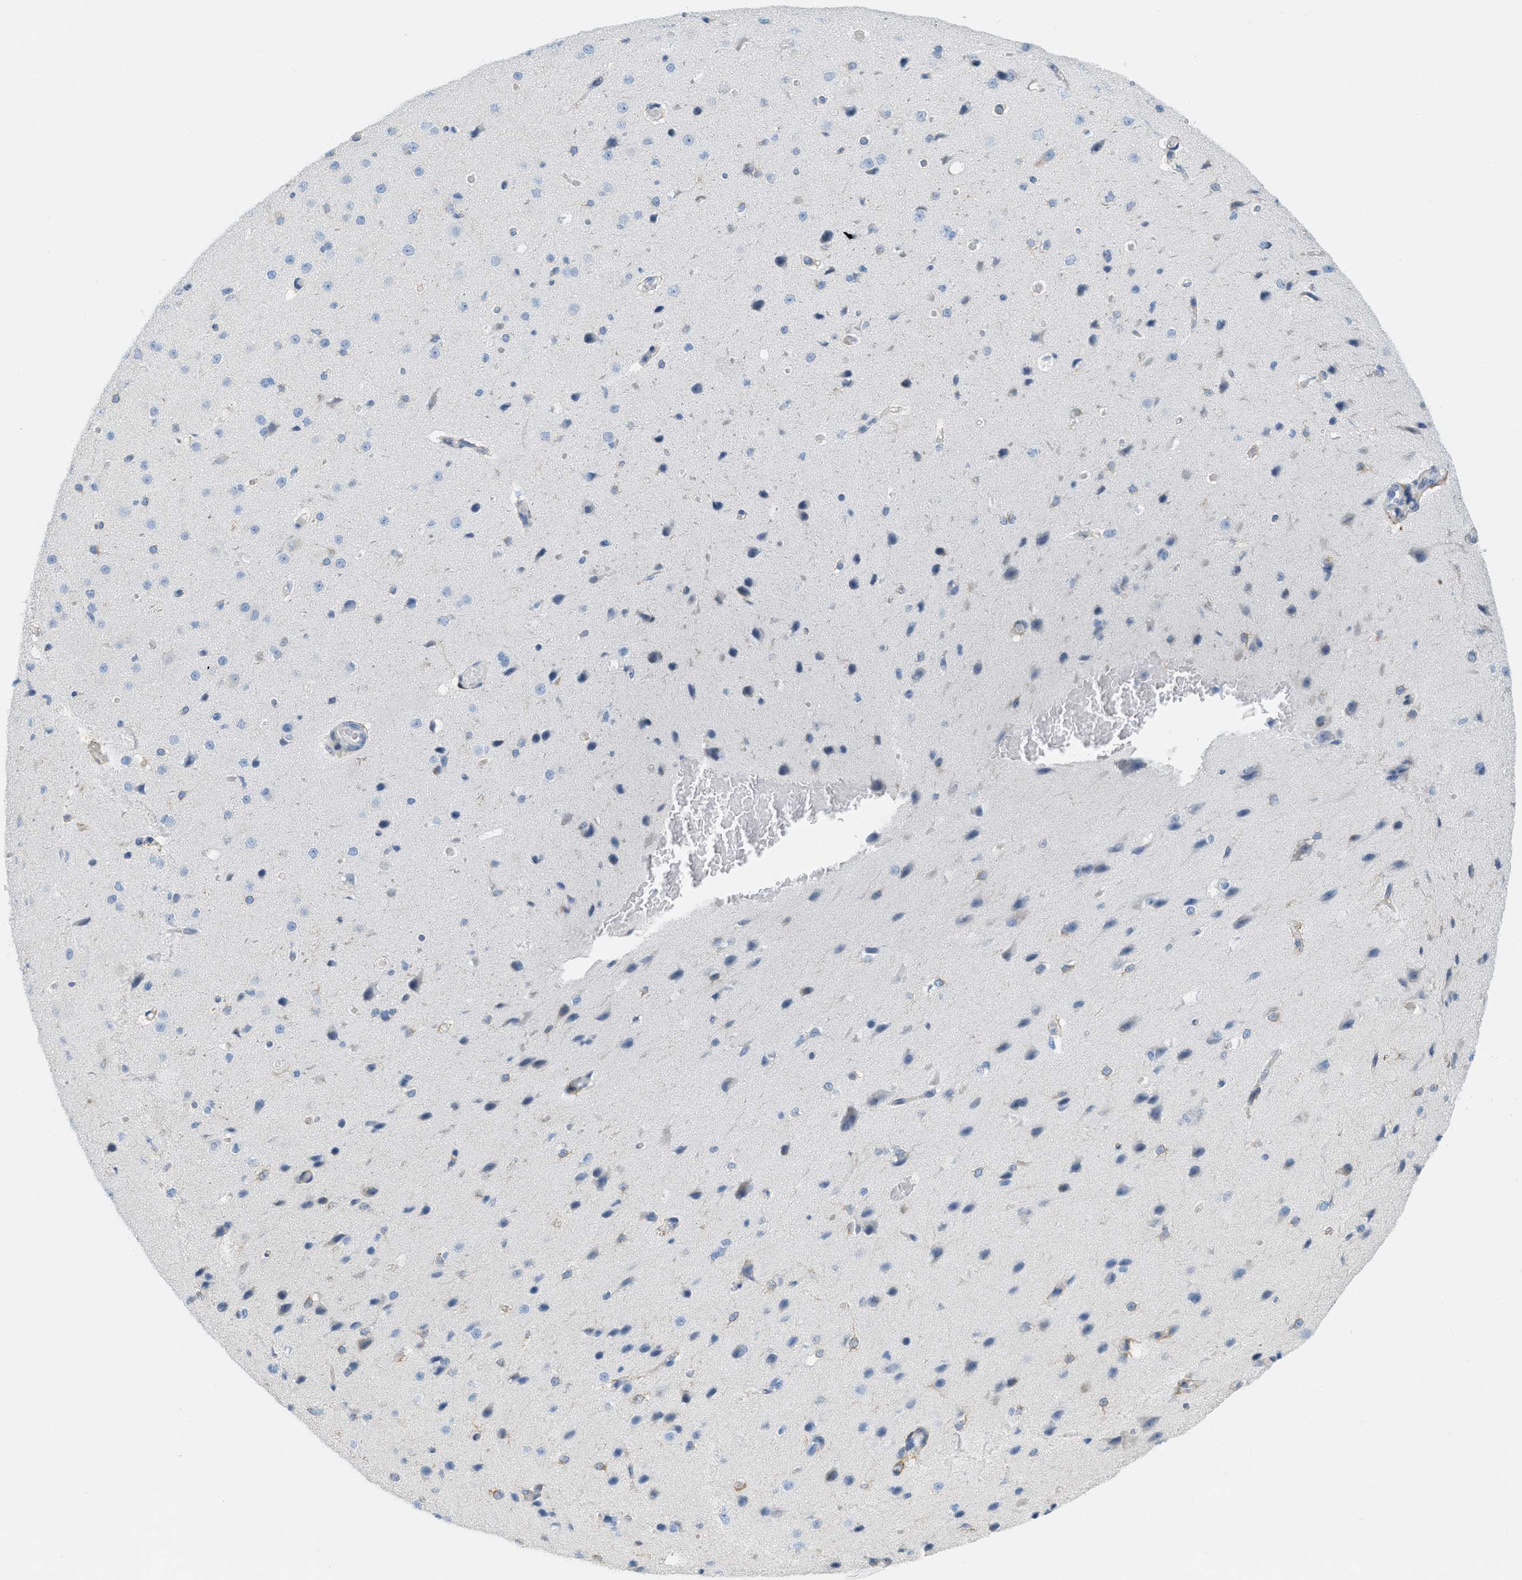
{"staining": {"intensity": "negative", "quantity": "none", "location": "none"}, "tissue": "cerebral cortex", "cell_type": "Endothelial cells", "image_type": "normal", "snomed": [{"axis": "morphology", "description": "Normal tissue, NOS"}, {"axis": "morphology", "description": "Developmental malformation"}, {"axis": "topography", "description": "Cerebral cortex"}], "caption": "DAB (3,3'-diaminobenzidine) immunohistochemical staining of unremarkable cerebral cortex shows no significant staining in endothelial cells. The staining is performed using DAB brown chromogen with nuclei counter-stained in using hematoxylin.", "gene": "TEX264", "patient": {"sex": "female", "age": 30}}